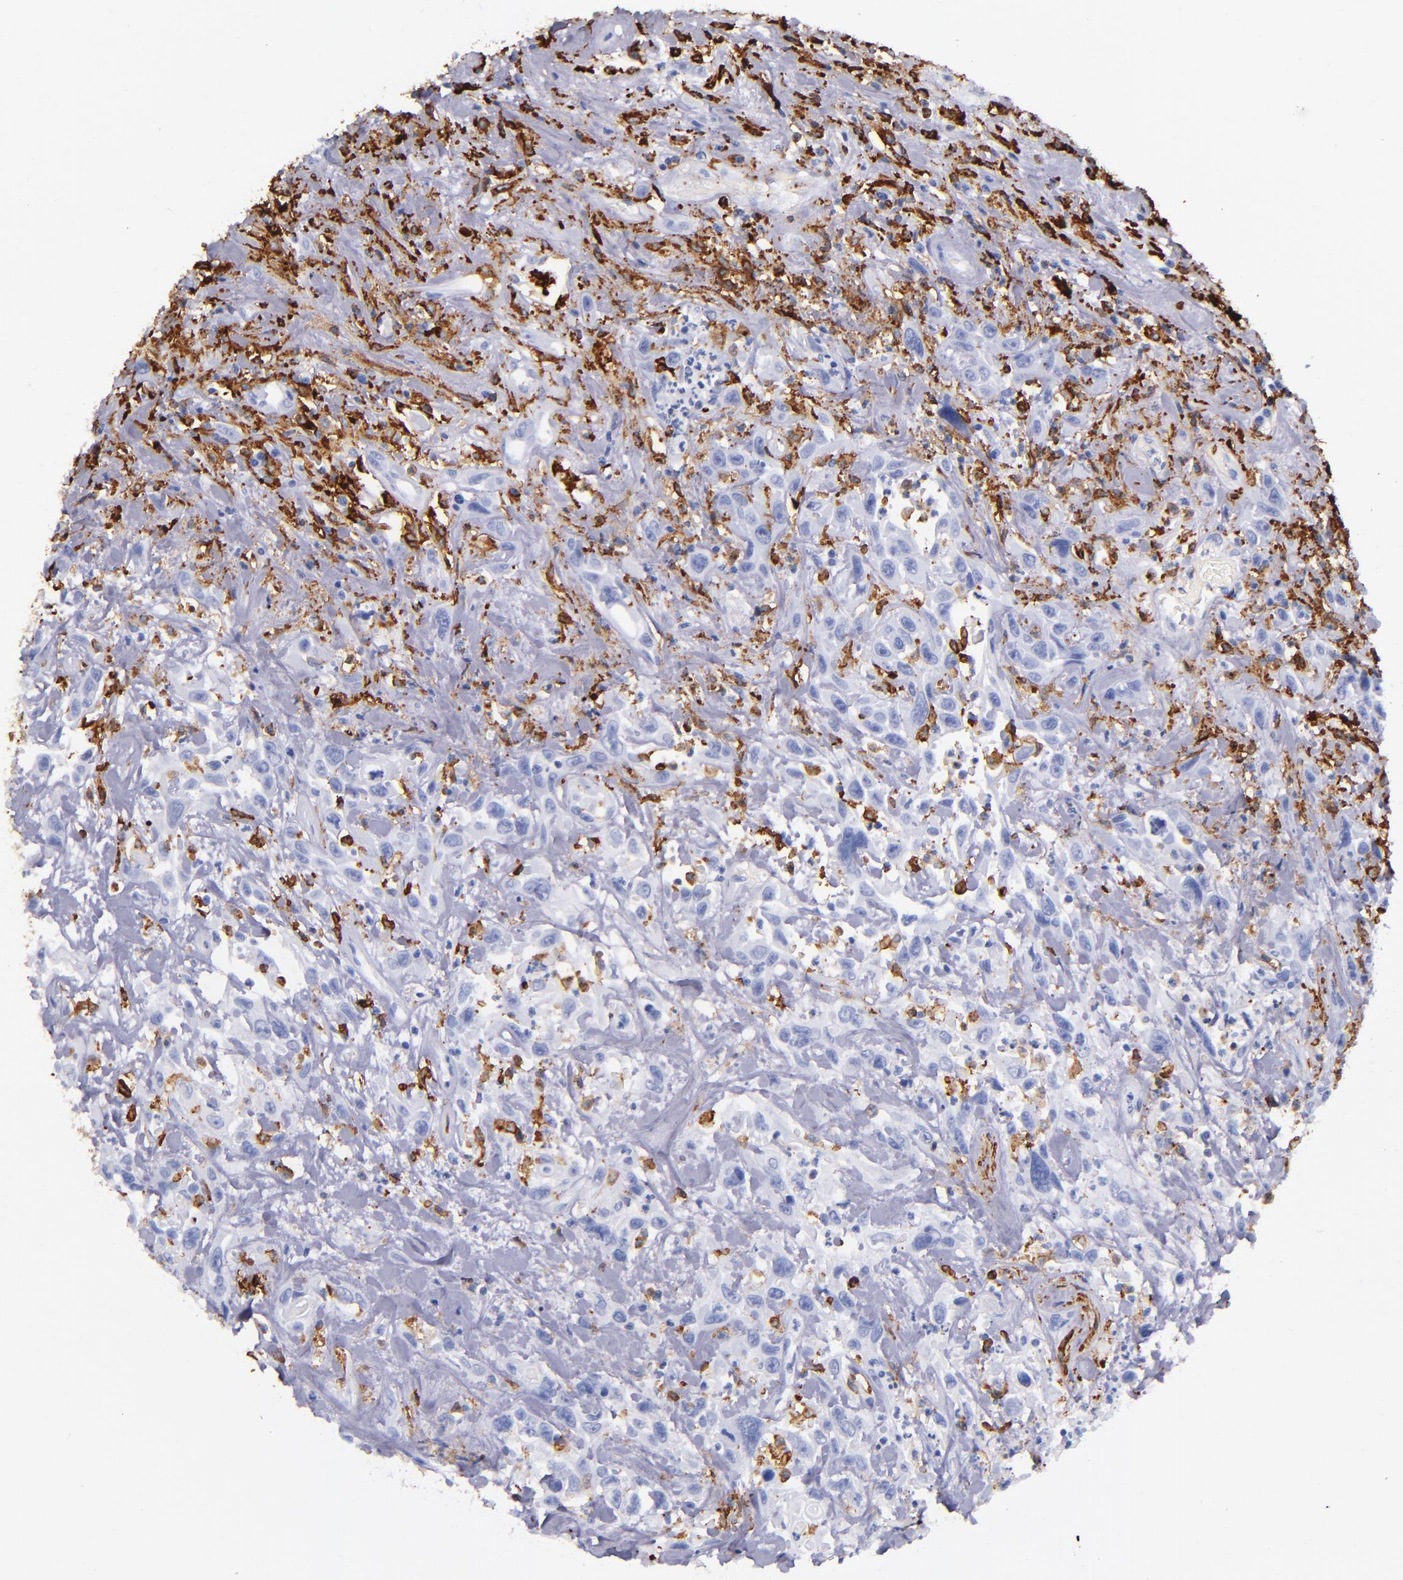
{"staining": {"intensity": "weak", "quantity": "<25%", "location": "cytoplasmic/membranous"}, "tissue": "urothelial cancer", "cell_type": "Tumor cells", "image_type": "cancer", "snomed": [{"axis": "morphology", "description": "Urothelial carcinoma, High grade"}, {"axis": "topography", "description": "Urinary bladder"}], "caption": "Immunohistochemistry micrograph of urothelial cancer stained for a protein (brown), which shows no positivity in tumor cells. Nuclei are stained in blue.", "gene": "HLA-DRA", "patient": {"sex": "female", "age": 84}}